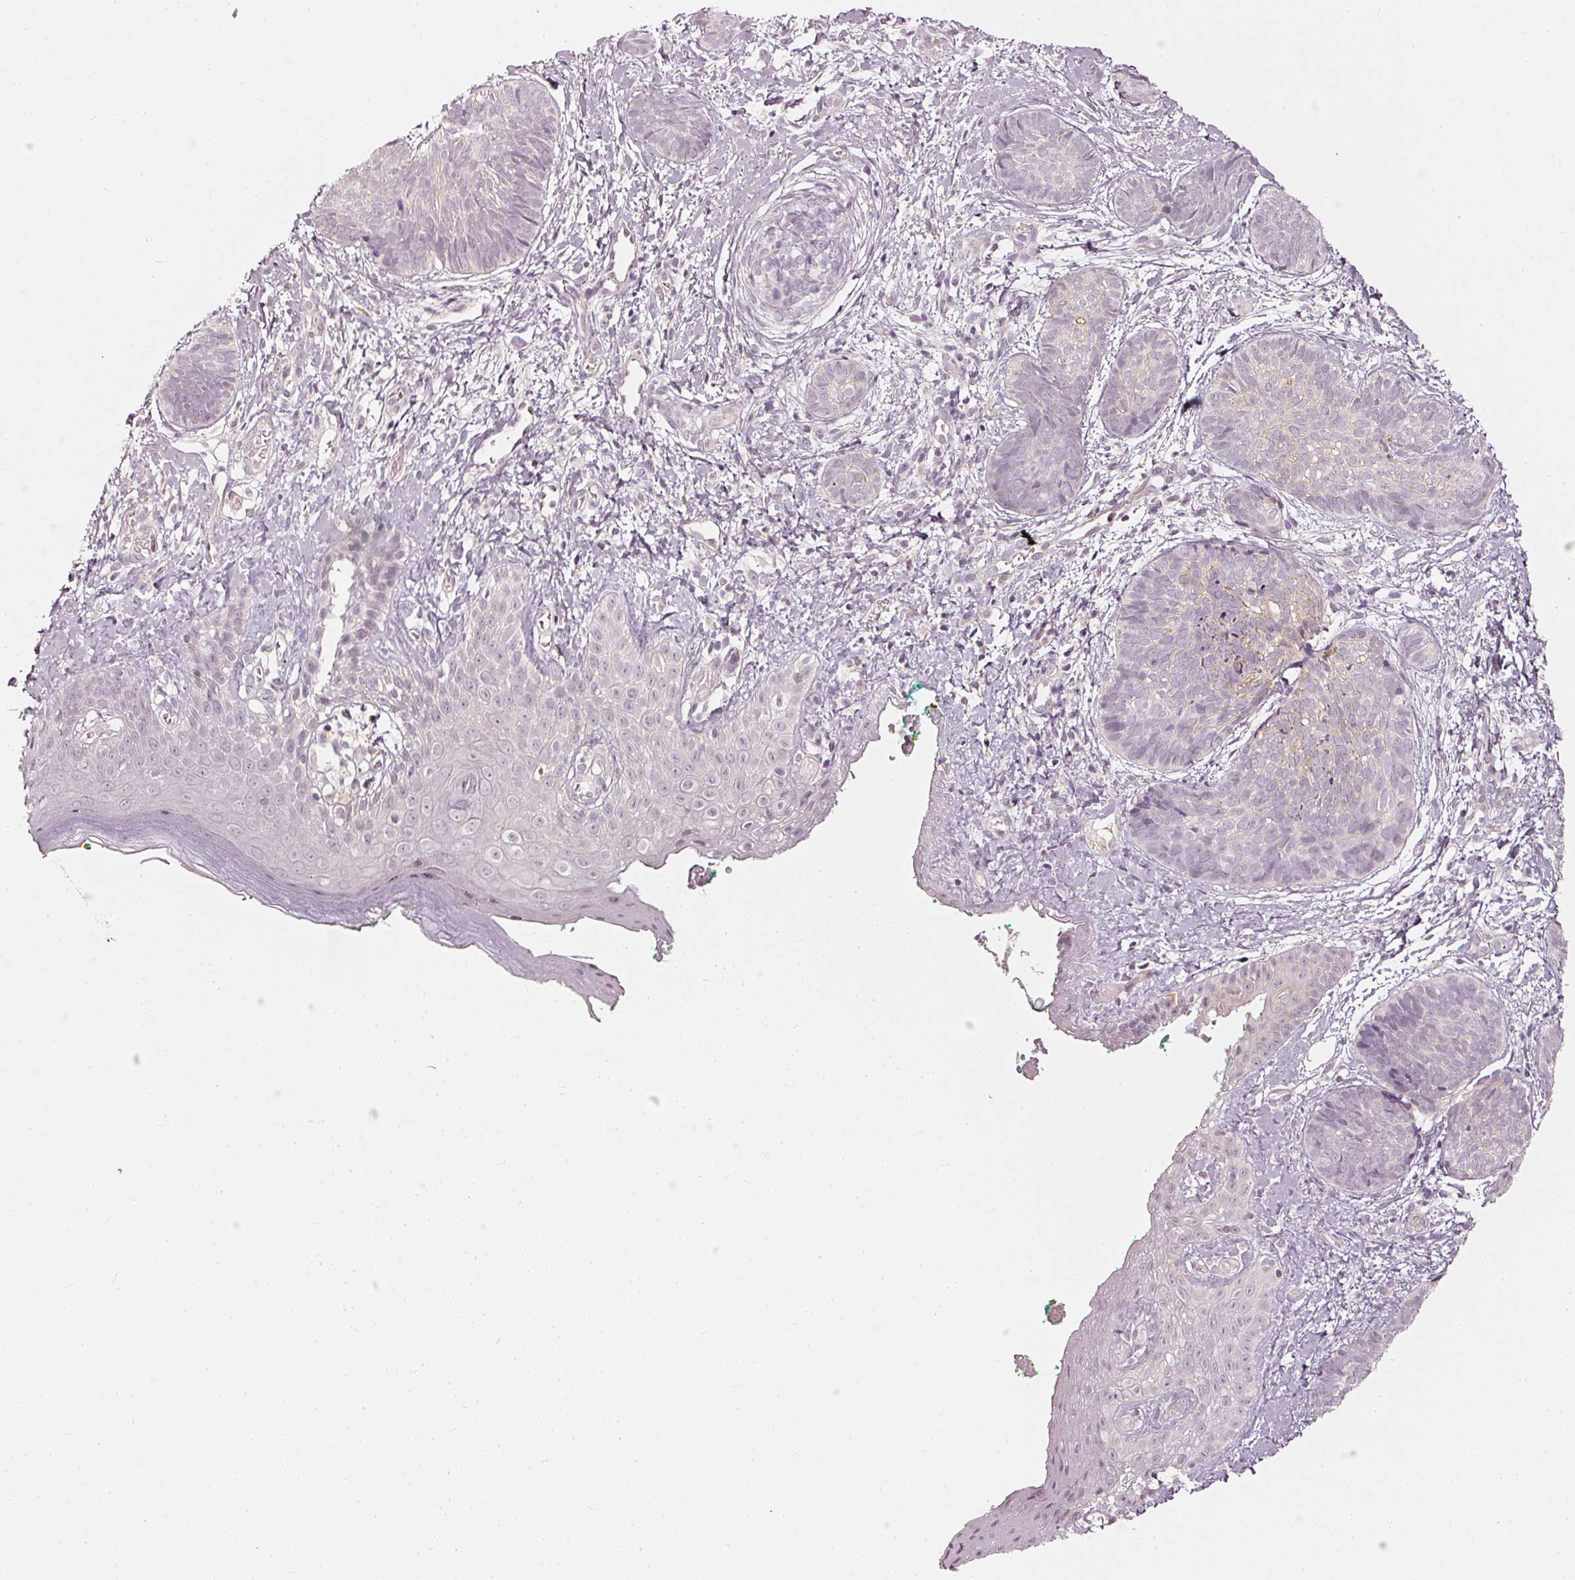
{"staining": {"intensity": "negative", "quantity": "none", "location": "none"}, "tissue": "skin cancer", "cell_type": "Tumor cells", "image_type": "cancer", "snomed": [{"axis": "morphology", "description": "Basal cell carcinoma"}, {"axis": "topography", "description": "Skin"}], "caption": "Tumor cells show no significant staining in skin cancer.", "gene": "DRD2", "patient": {"sex": "female", "age": 81}}